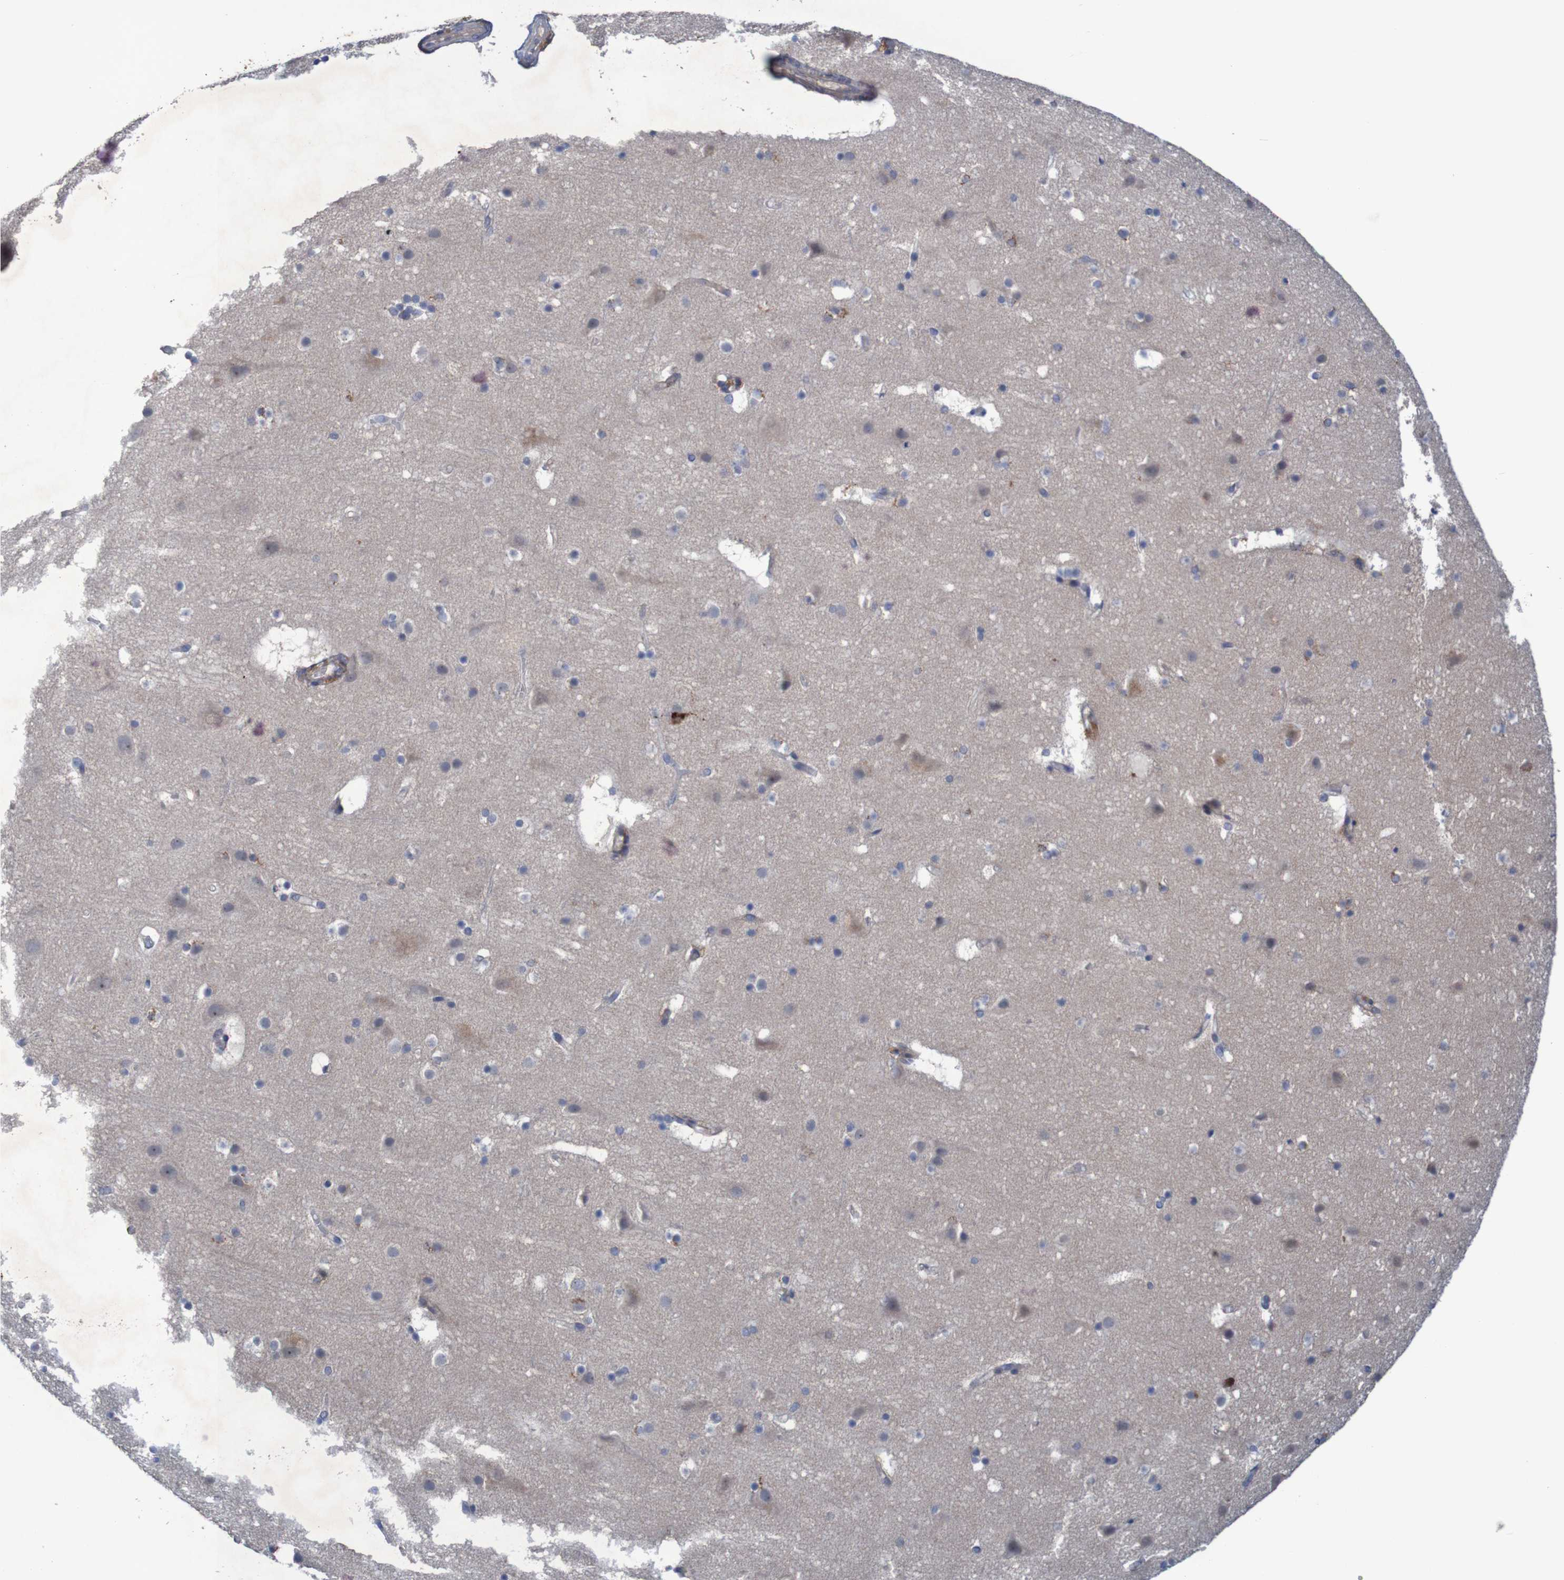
{"staining": {"intensity": "weak", "quantity": "25%-75%", "location": "cytoplasmic/membranous"}, "tissue": "cerebral cortex", "cell_type": "Endothelial cells", "image_type": "normal", "snomed": [{"axis": "morphology", "description": "Normal tissue, NOS"}, {"axis": "topography", "description": "Cerebral cortex"}], "caption": "High-magnification brightfield microscopy of benign cerebral cortex stained with DAB (3,3'-diaminobenzidine) (brown) and counterstained with hematoxylin (blue). endothelial cells exhibit weak cytoplasmic/membranous positivity is present in about25%-75% of cells.", "gene": "ANGPT4", "patient": {"sex": "male", "age": 45}}